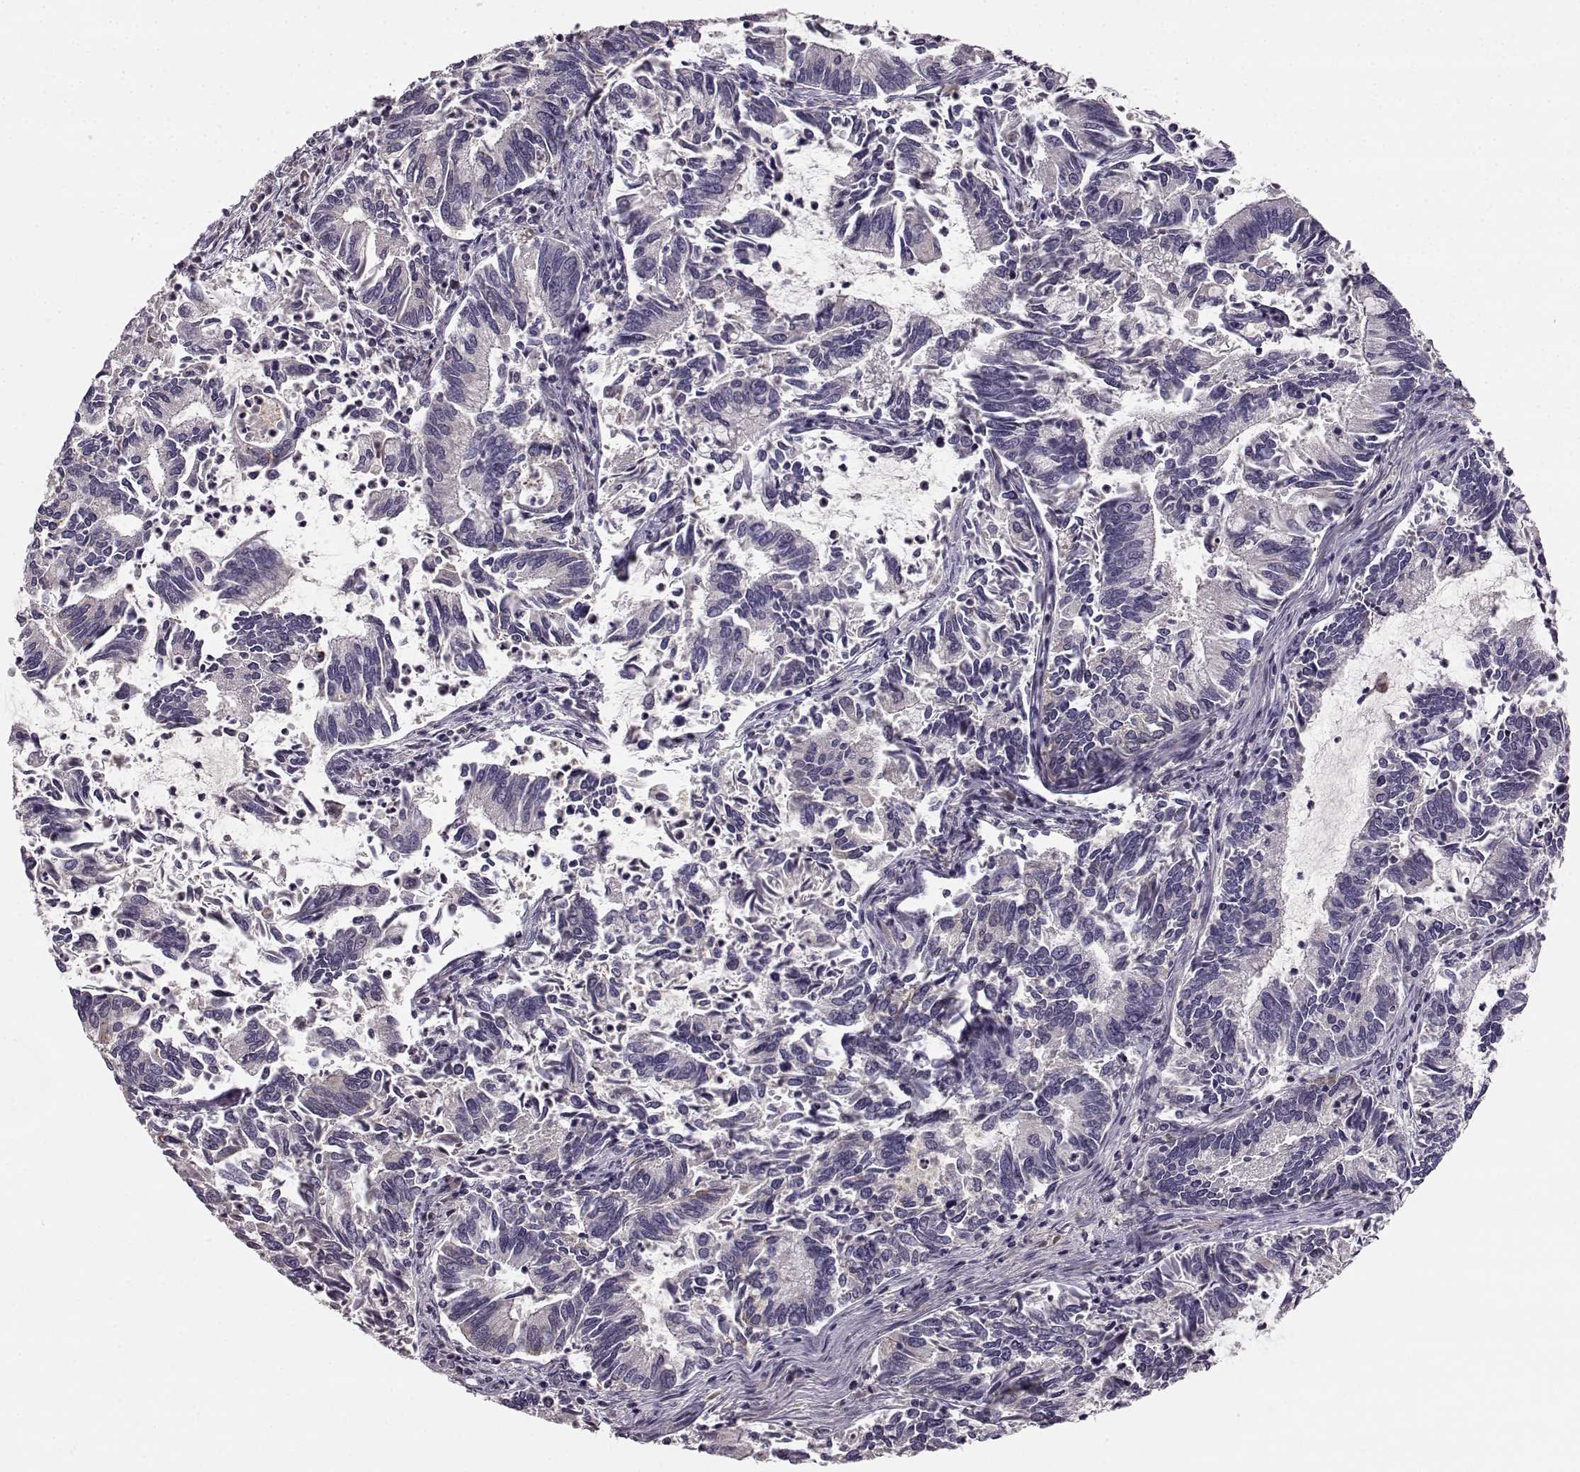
{"staining": {"intensity": "negative", "quantity": "none", "location": "none"}, "tissue": "cervical cancer", "cell_type": "Tumor cells", "image_type": "cancer", "snomed": [{"axis": "morphology", "description": "Adenocarcinoma, NOS"}, {"axis": "topography", "description": "Cervix"}], "caption": "High magnification brightfield microscopy of cervical adenocarcinoma stained with DAB (3,3'-diaminobenzidine) (brown) and counterstained with hematoxylin (blue): tumor cells show no significant expression. (Immunohistochemistry (ihc), brightfield microscopy, high magnification).", "gene": "YJEFN3", "patient": {"sex": "female", "age": 42}}